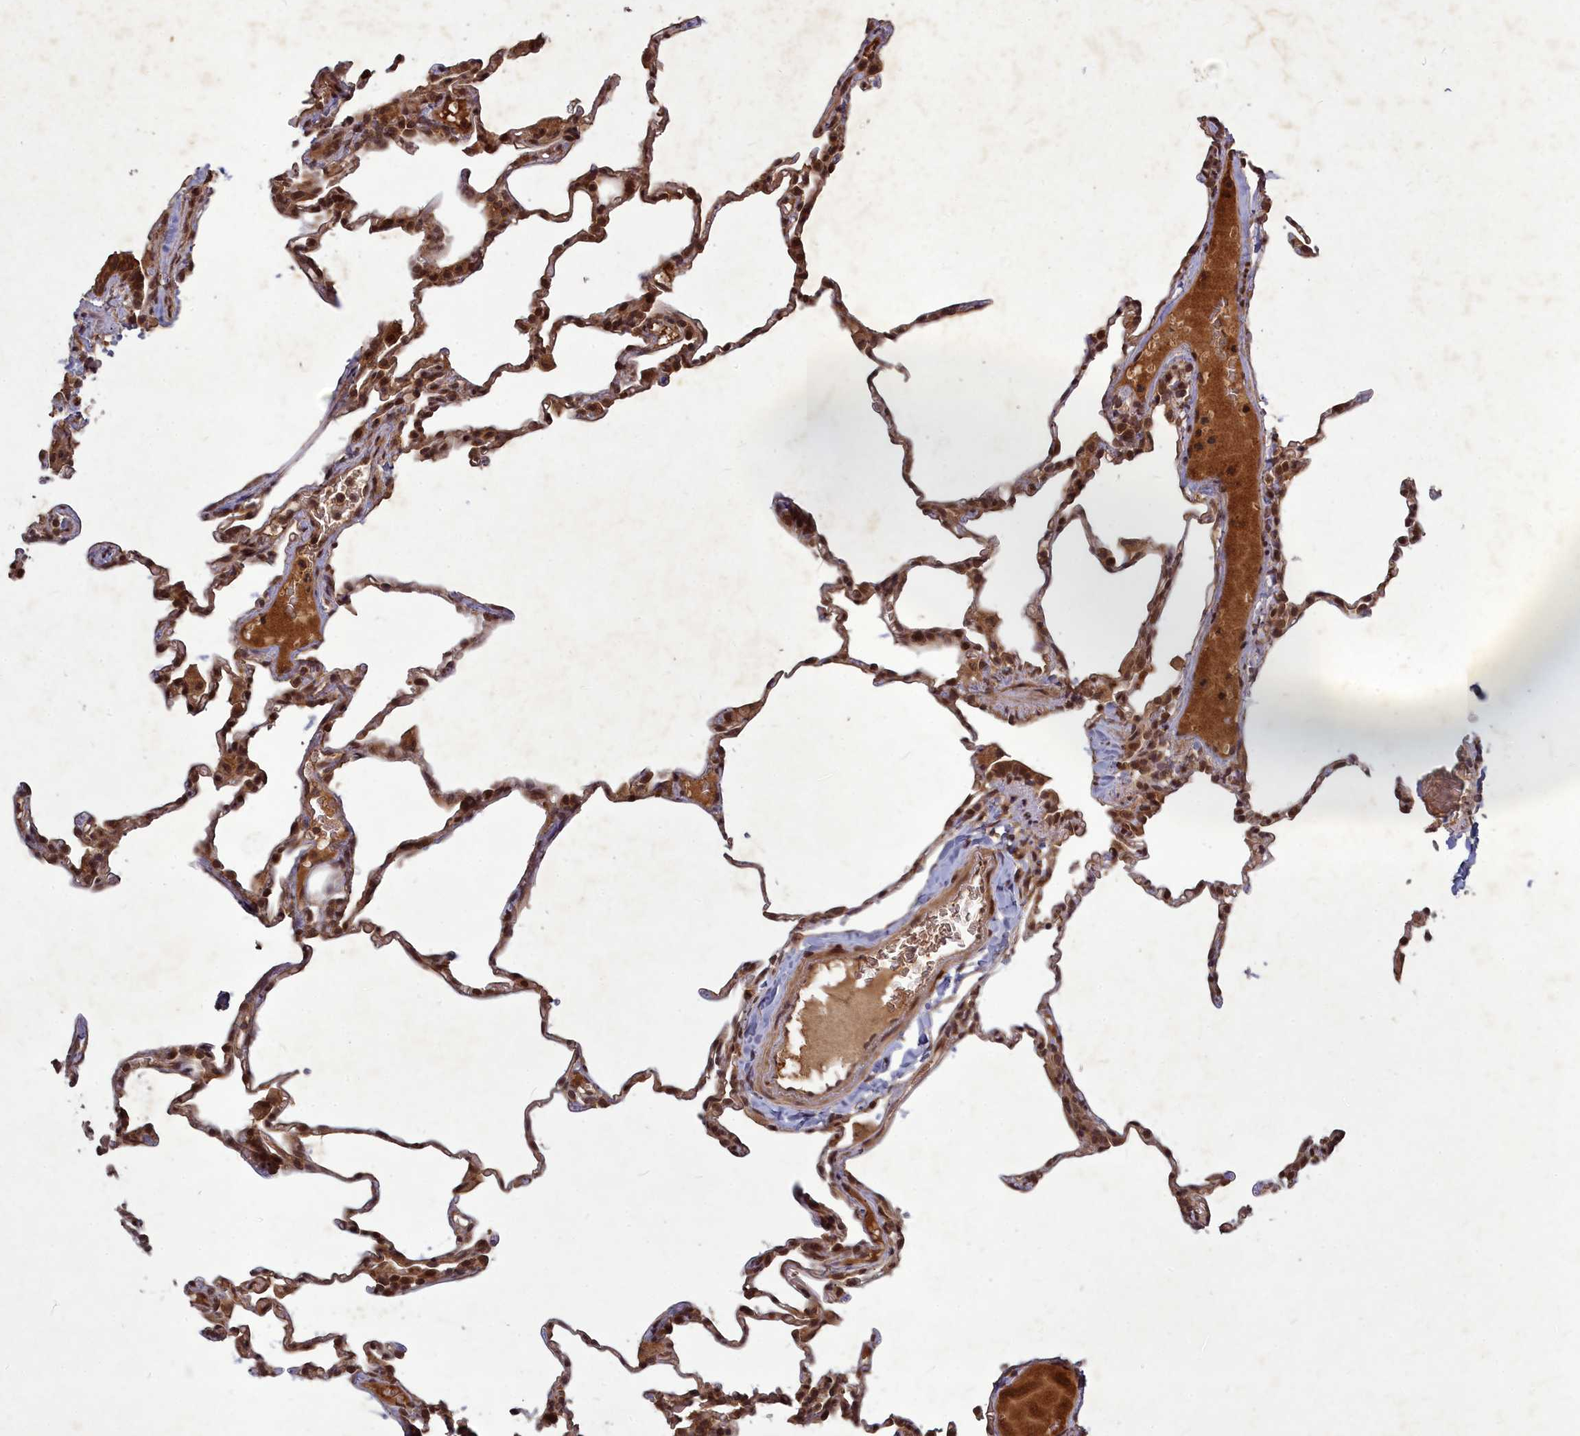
{"staining": {"intensity": "strong", "quantity": ">75%", "location": "nuclear"}, "tissue": "lung", "cell_type": "Alveolar cells", "image_type": "normal", "snomed": [{"axis": "morphology", "description": "Normal tissue, NOS"}, {"axis": "topography", "description": "Lung"}], "caption": "Brown immunohistochemical staining in unremarkable human lung demonstrates strong nuclear staining in approximately >75% of alveolar cells. Ihc stains the protein of interest in brown and the nuclei are stained blue.", "gene": "SRMS", "patient": {"sex": "male", "age": 20}}